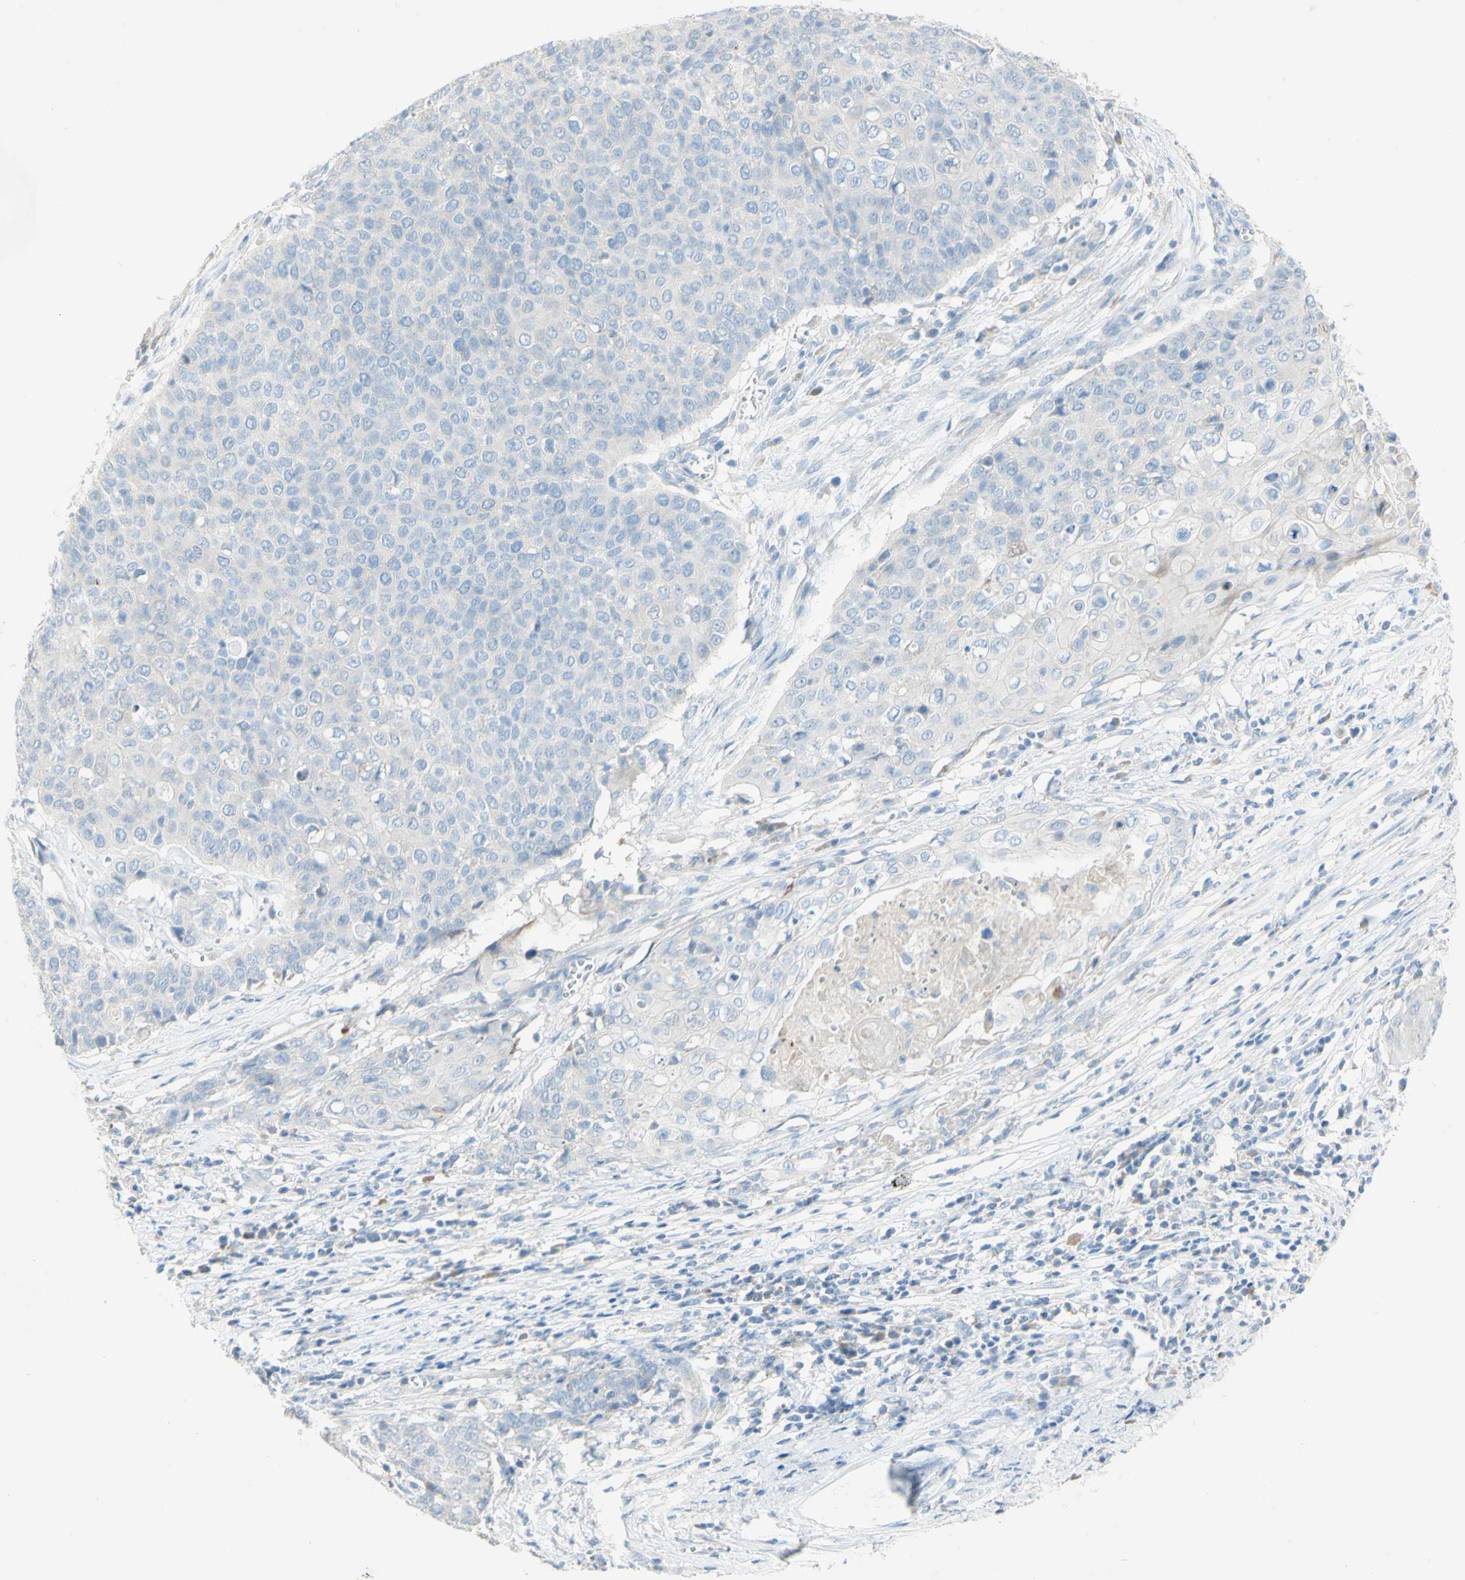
{"staining": {"intensity": "negative", "quantity": "none", "location": "none"}, "tissue": "cervical cancer", "cell_type": "Tumor cells", "image_type": "cancer", "snomed": [{"axis": "morphology", "description": "Squamous cell carcinoma, NOS"}, {"axis": "topography", "description": "Cervix"}], "caption": "IHC micrograph of neoplastic tissue: squamous cell carcinoma (cervical) stained with DAB (3,3'-diaminobenzidine) reveals no significant protein positivity in tumor cells.", "gene": "ACADL", "patient": {"sex": "female", "age": 39}}